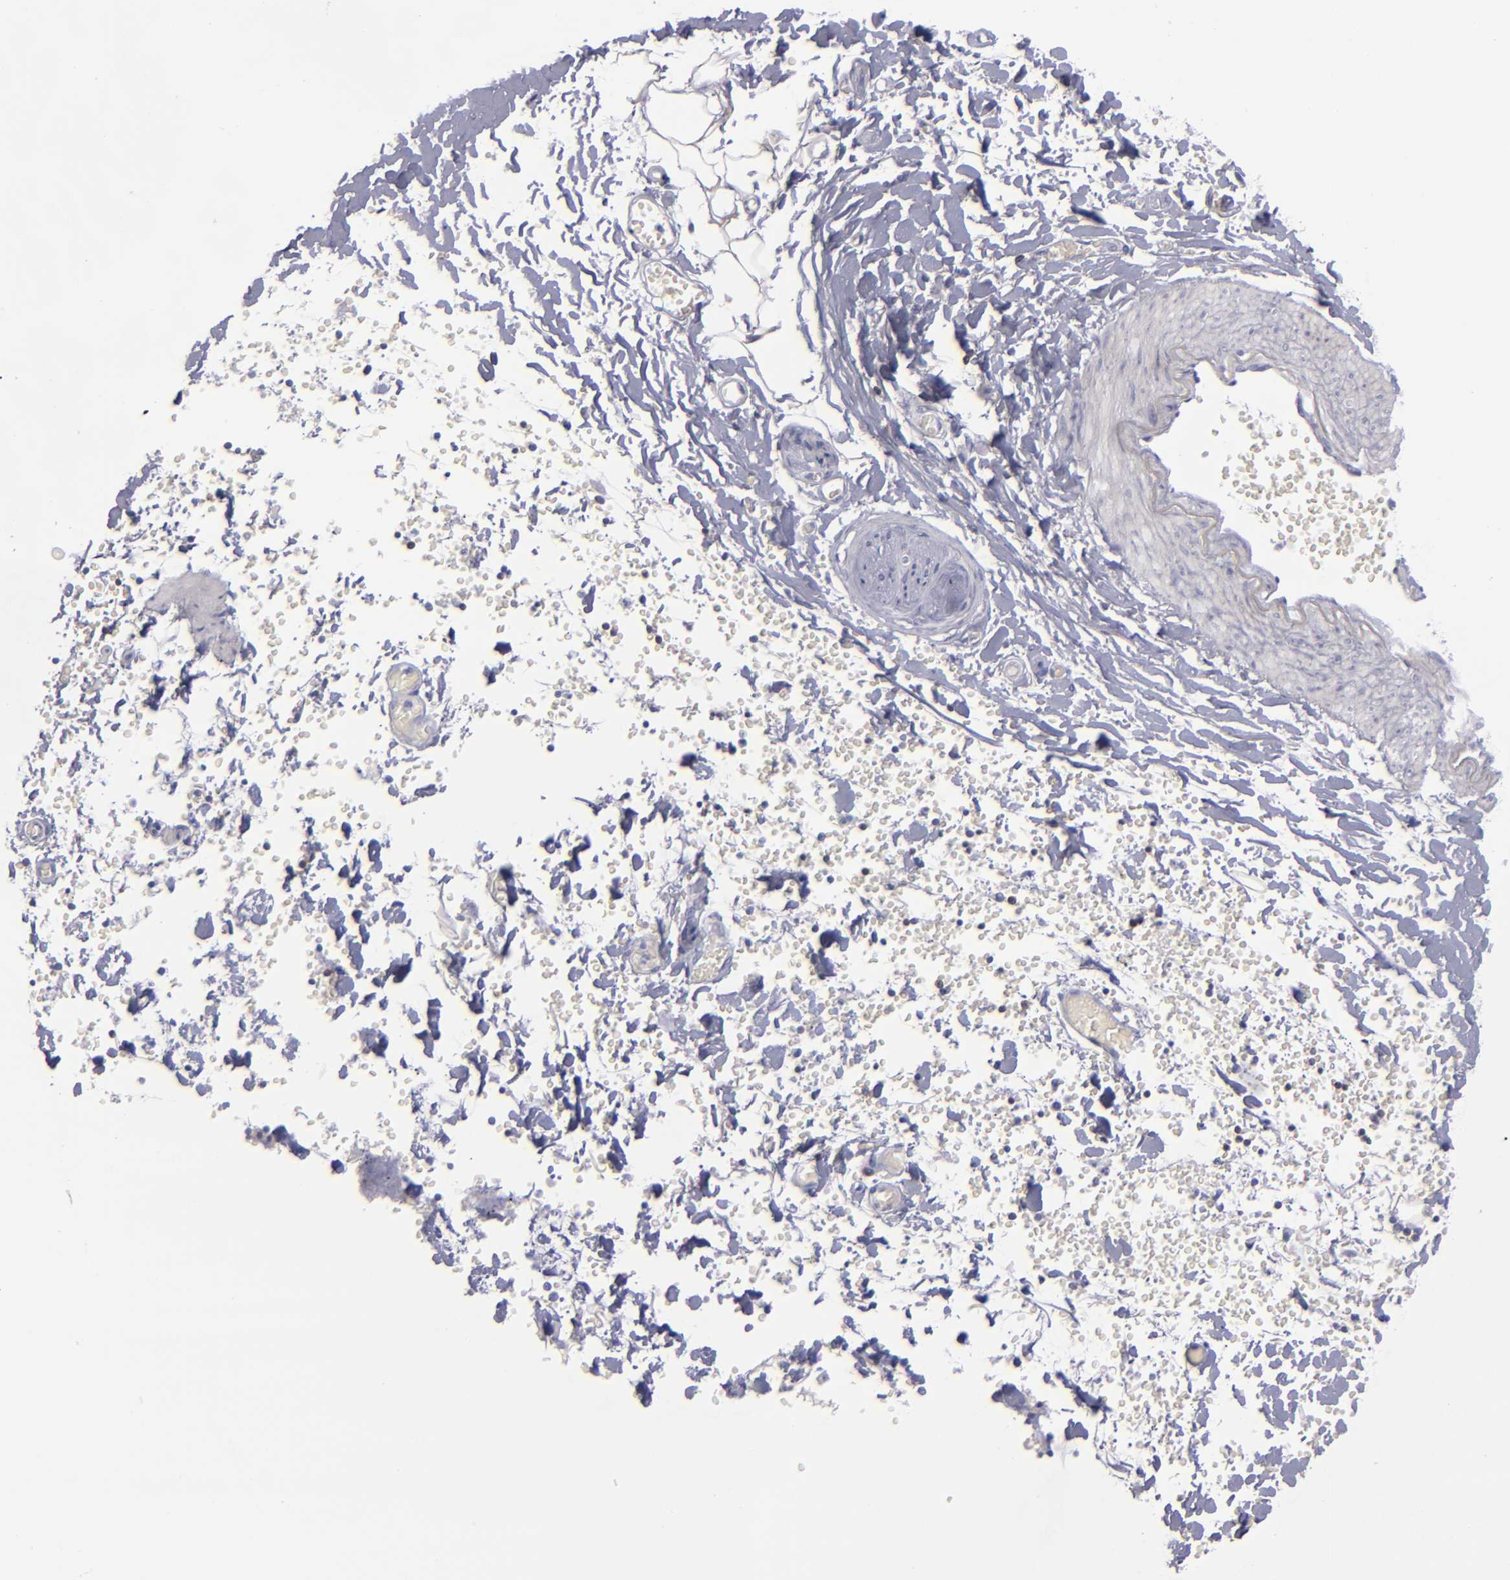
{"staining": {"intensity": "negative", "quantity": "none", "location": "none"}, "tissue": "adipose tissue", "cell_type": "Adipocytes", "image_type": "normal", "snomed": [{"axis": "morphology", "description": "Normal tissue, NOS"}, {"axis": "topography", "description": "Bronchus"}, {"axis": "topography", "description": "Lung"}], "caption": "DAB immunohistochemical staining of normal adipose tissue exhibits no significant staining in adipocytes. (DAB immunohistochemistry with hematoxylin counter stain).", "gene": "CD2", "patient": {"sex": "female", "age": 56}}